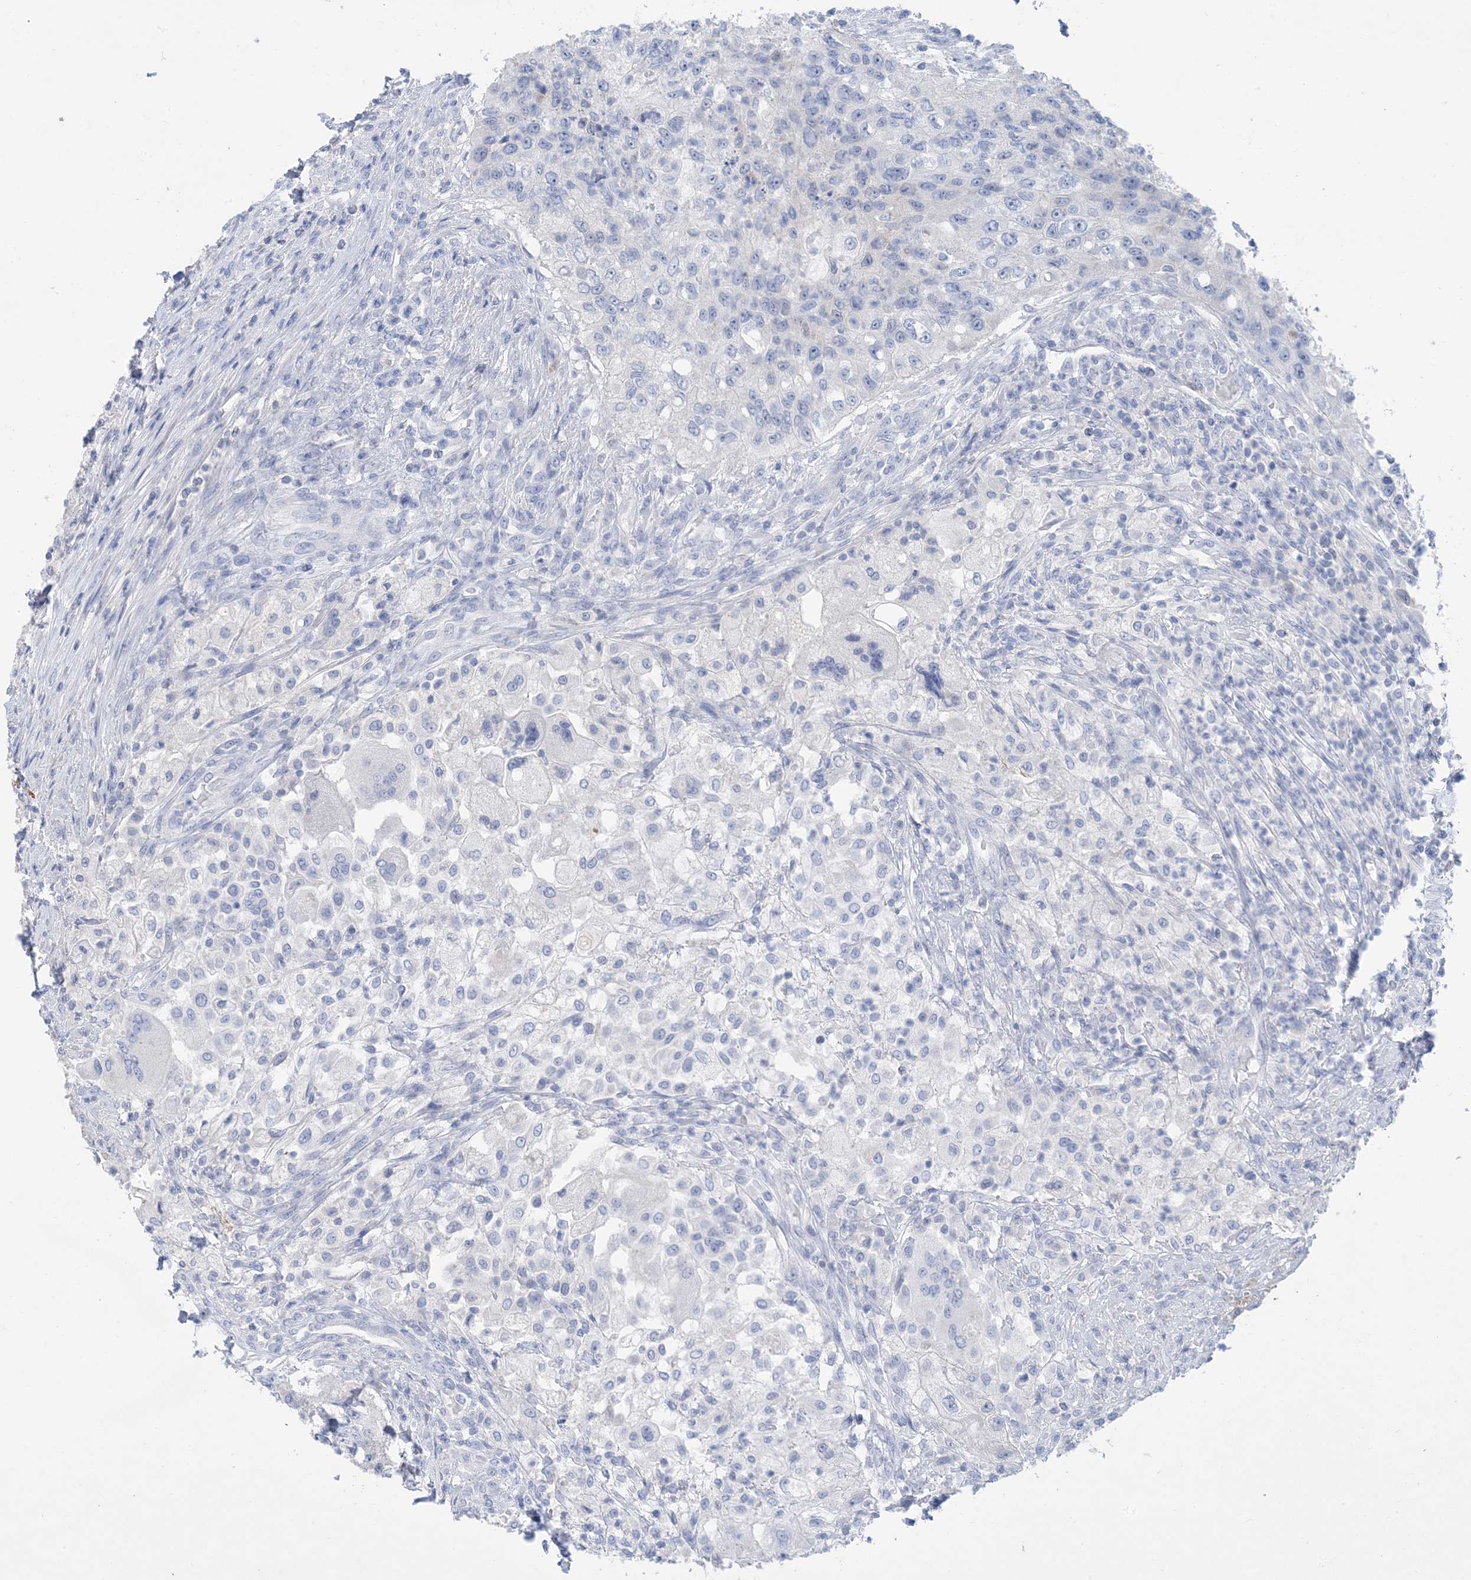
{"staining": {"intensity": "negative", "quantity": "none", "location": "none"}, "tissue": "urothelial cancer", "cell_type": "Tumor cells", "image_type": "cancer", "snomed": [{"axis": "morphology", "description": "Urothelial carcinoma, High grade"}, {"axis": "topography", "description": "Urinary bladder"}], "caption": "An image of human high-grade urothelial carcinoma is negative for staining in tumor cells.", "gene": "SH3YL1", "patient": {"sex": "female", "age": 60}}